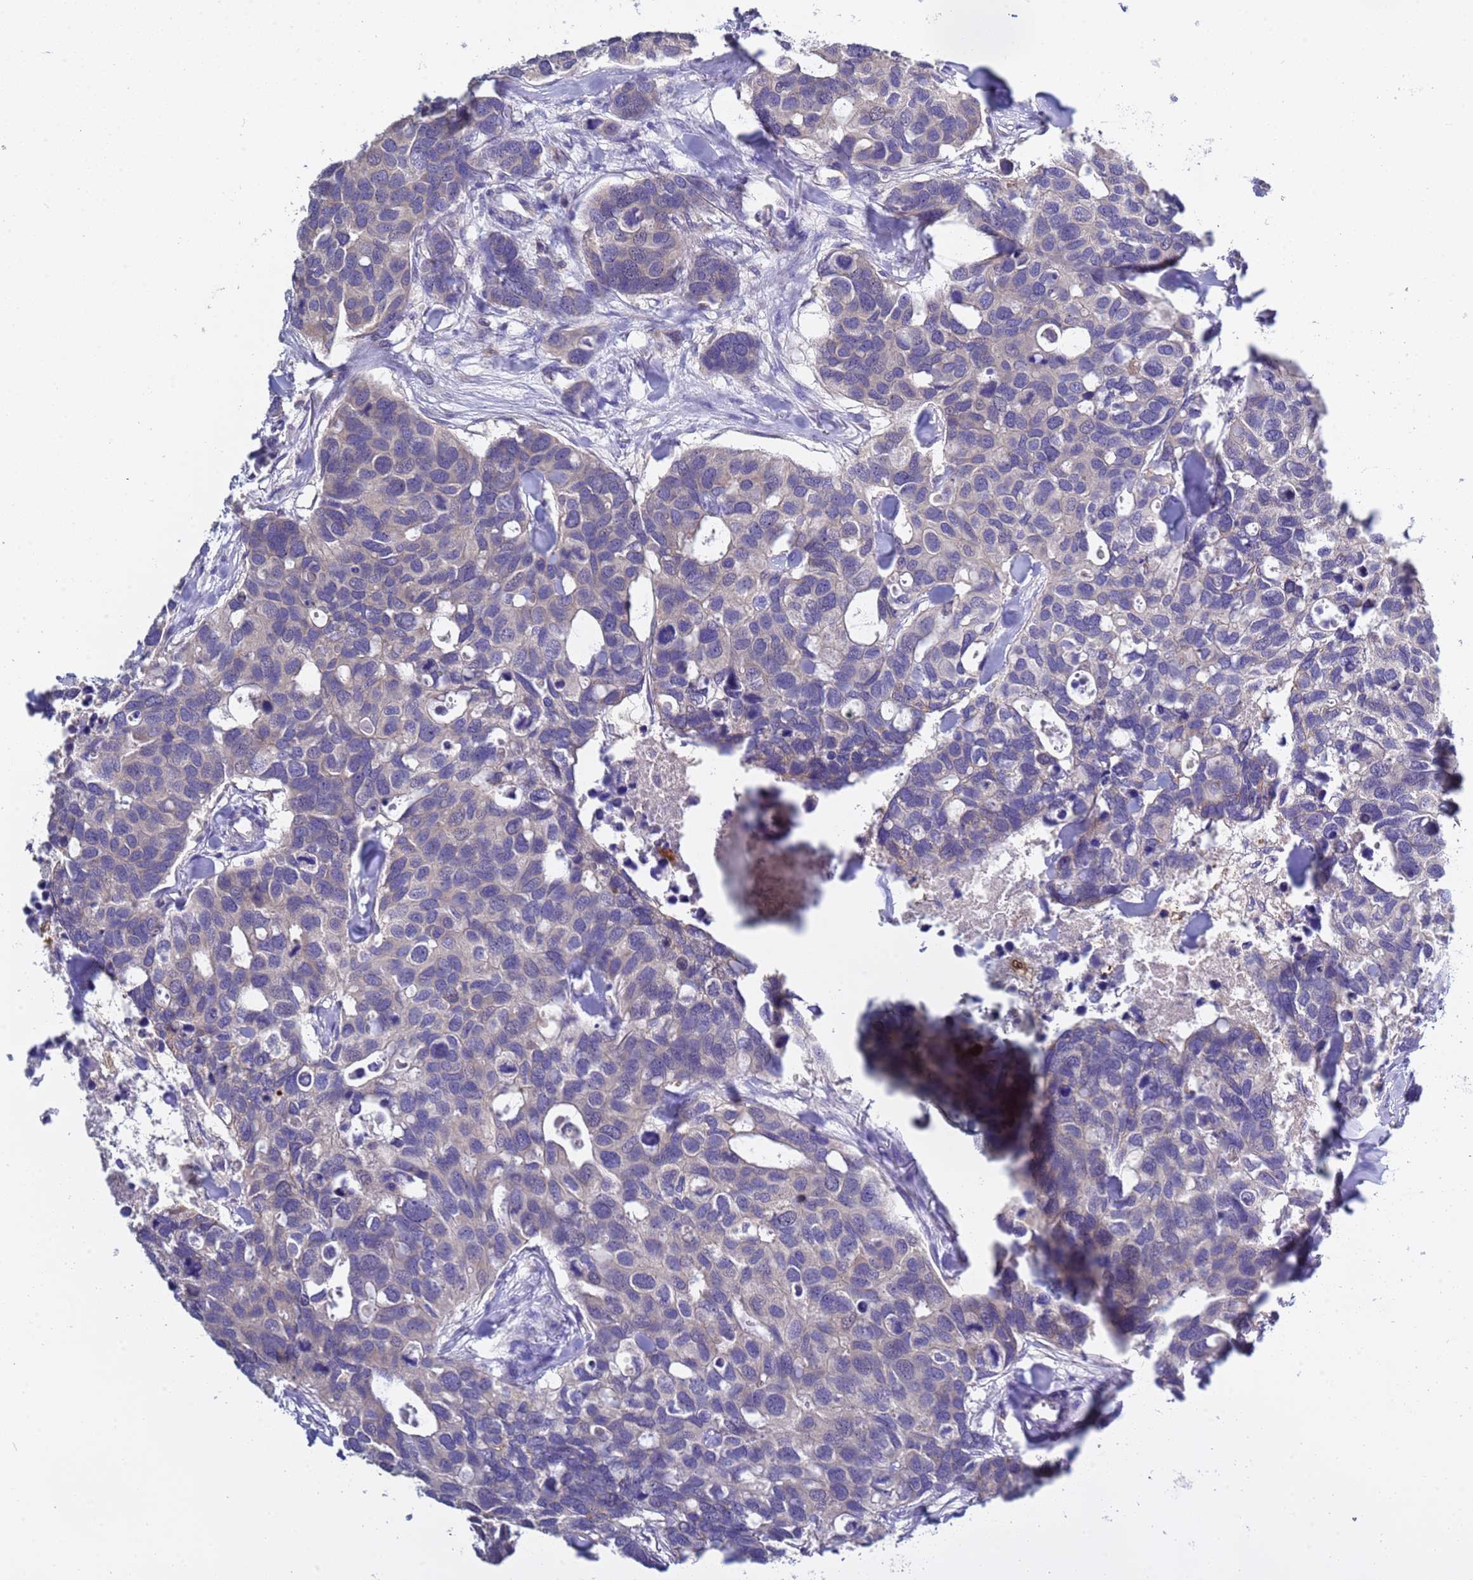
{"staining": {"intensity": "negative", "quantity": "none", "location": "none"}, "tissue": "breast cancer", "cell_type": "Tumor cells", "image_type": "cancer", "snomed": [{"axis": "morphology", "description": "Duct carcinoma"}, {"axis": "topography", "description": "Breast"}], "caption": "Intraductal carcinoma (breast) was stained to show a protein in brown. There is no significant expression in tumor cells.", "gene": "ELMOD2", "patient": {"sex": "female", "age": 83}}